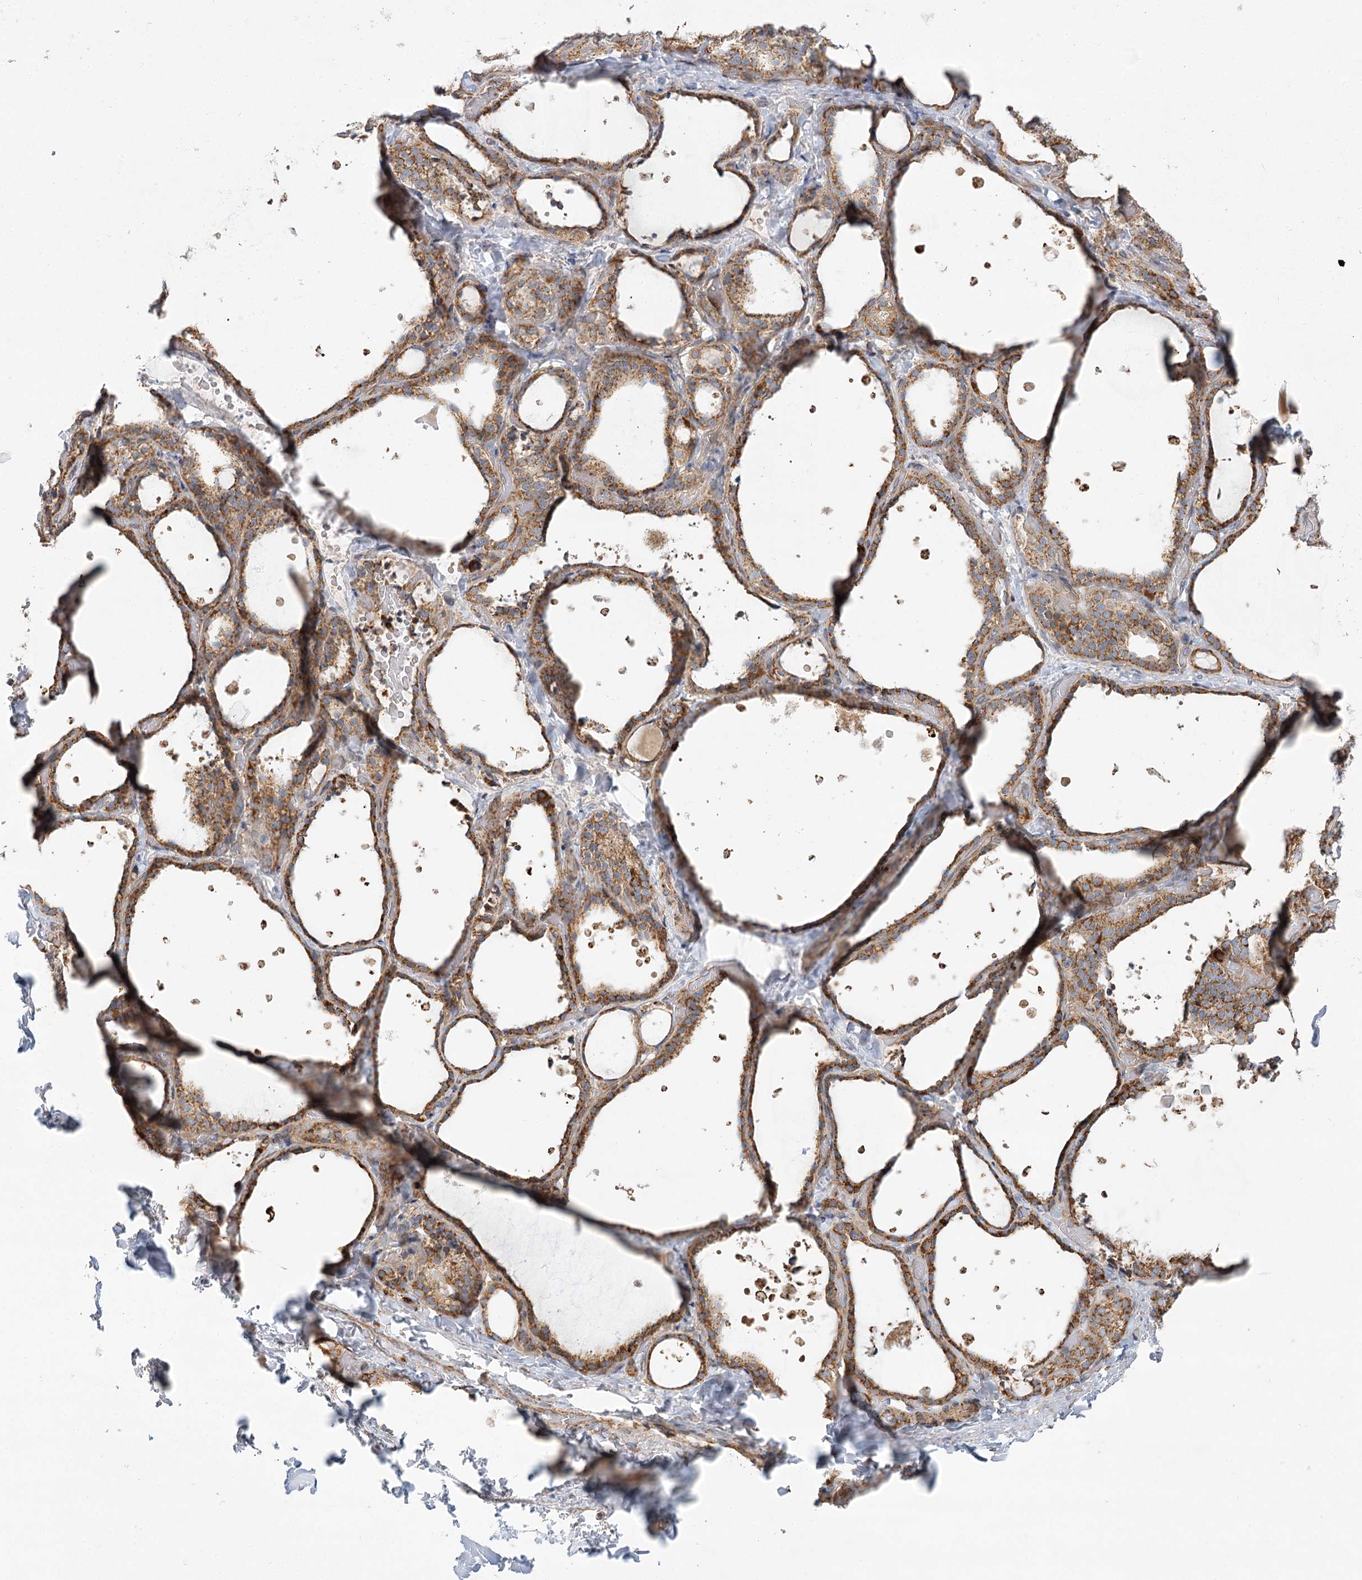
{"staining": {"intensity": "moderate", "quantity": ">75%", "location": "cytoplasmic/membranous"}, "tissue": "thyroid gland", "cell_type": "Glandular cells", "image_type": "normal", "snomed": [{"axis": "morphology", "description": "Normal tissue, NOS"}, {"axis": "topography", "description": "Thyroid gland"}], "caption": "An immunohistochemistry (IHC) micrograph of normal tissue is shown. Protein staining in brown highlights moderate cytoplasmic/membranous positivity in thyroid gland within glandular cells. Using DAB (3,3'-diaminobenzidine) (brown) and hematoxylin (blue) stains, captured at high magnification using brightfield microscopy.", "gene": "ZFYVE16", "patient": {"sex": "female", "age": 44}}